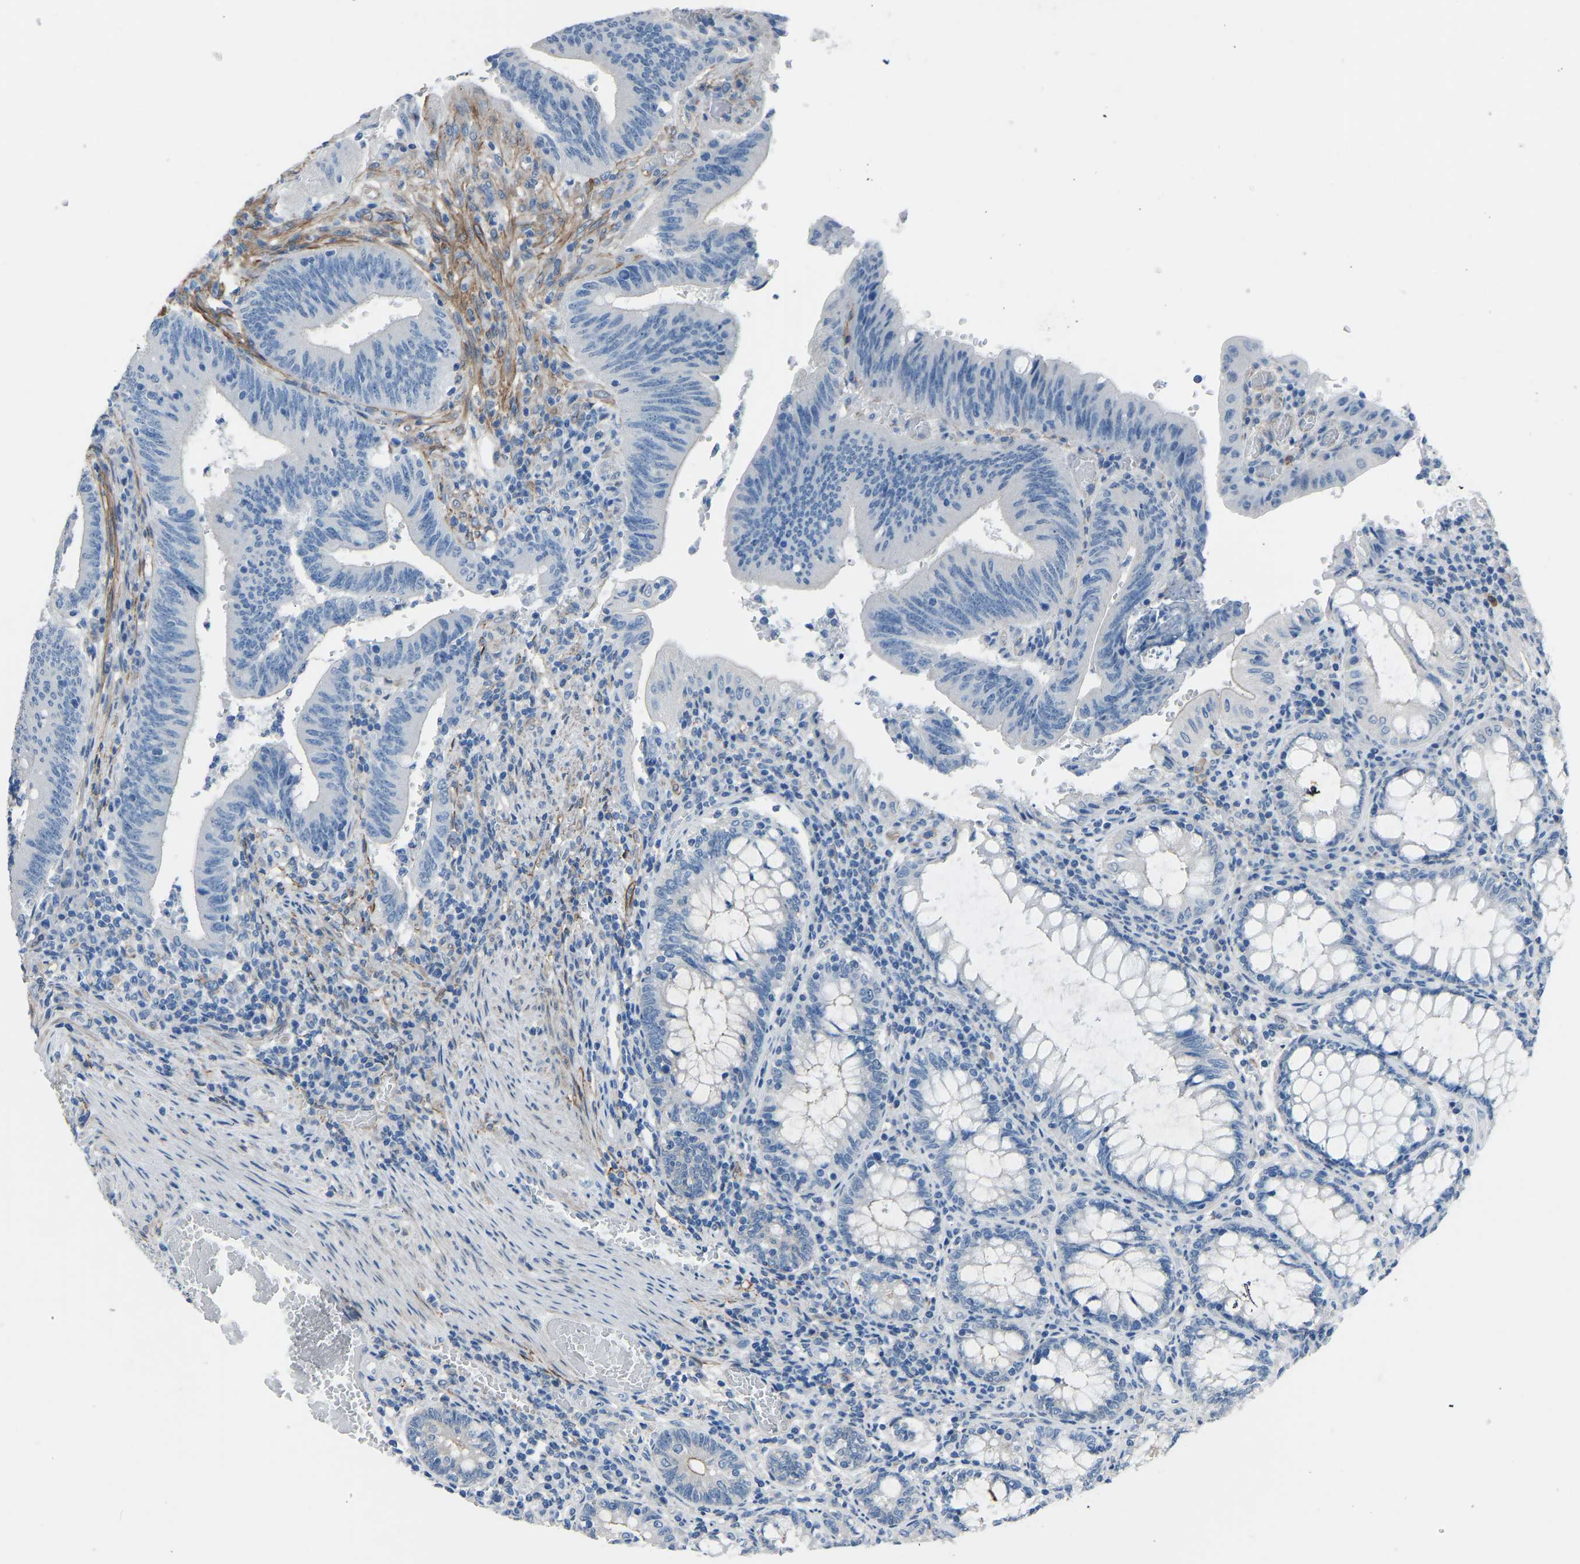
{"staining": {"intensity": "negative", "quantity": "none", "location": "none"}, "tissue": "colorectal cancer", "cell_type": "Tumor cells", "image_type": "cancer", "snomed": [{"axis": "morphology", "description": "Normal tissue, NOS"}, {"axis": "morphology", "description": "Adenocarcinoma, NOS"}, {"axis": "topography", "description": "Rectum"}], "caption": "Colorectal cancer (adenocarcinoma) was stained to show a protein in brown. There is no significant expression in tumor cells. The staining is performed using DAB (3,3'-diaminobenzidine) brown chromogen with nuclei counter-stained in using hematoxylin.", "gene": "MYH10", "patient": {"sex": "female", "age": 66}}